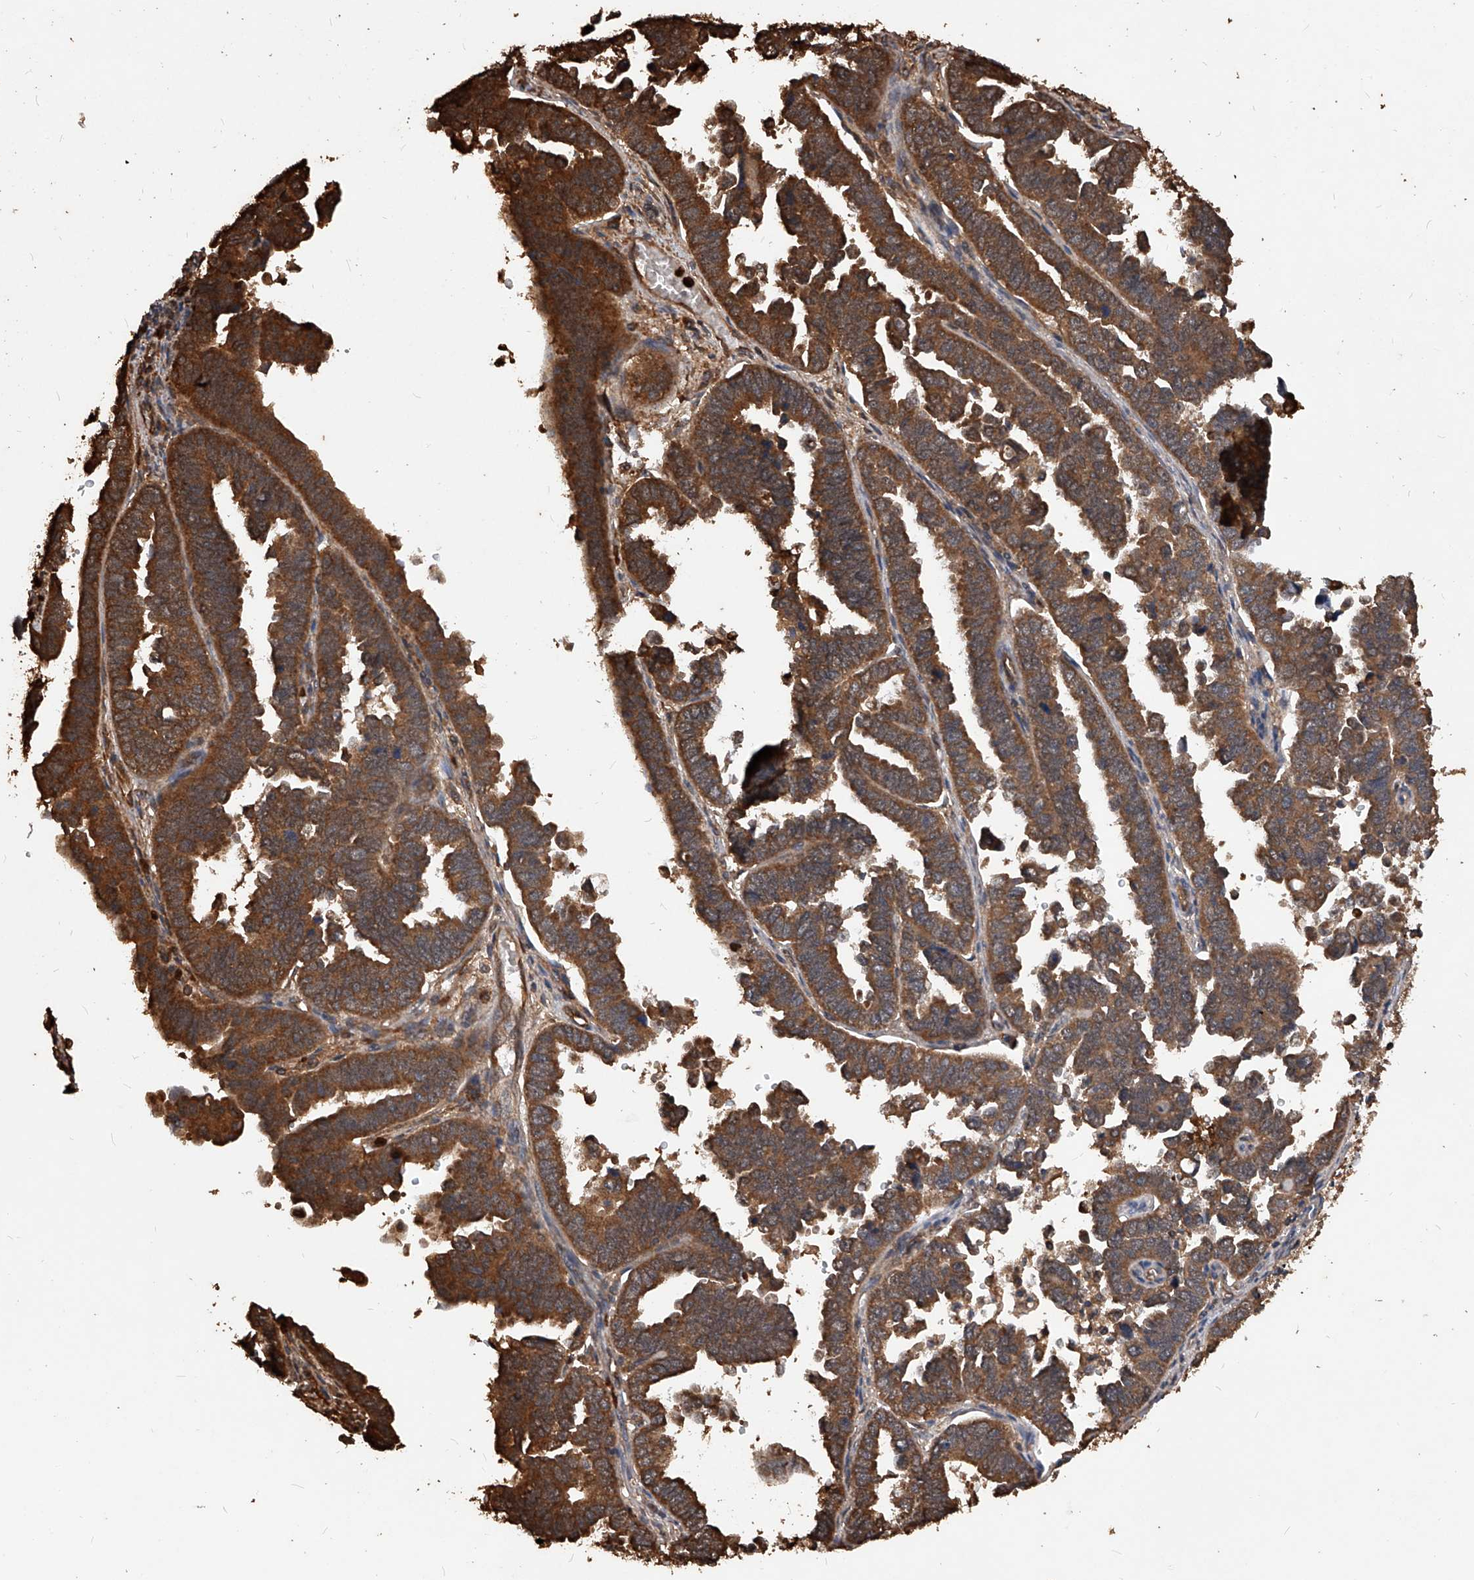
{"staining": {"intensity": "strong", "quantity": ">75%", "location": "cytoplasmic/membranous"}, "tissue": "endometrial cancer", "cell_type": "Tumor cells", "image_type": "cancer", "snomed": [{"axis": "morphology", "description": "Adenocarcinoma, NOS"}, {"axis": "topography", "description": "Endometrium"}], "caption": "Brown immunohistochemical staining in endometrial adenocarcinoma shows strong cytoplasmic/membranous expression in approximately >75% of tumor cells.", "gene": "UCP2", "patient": {"sex": "female", "age": 75}}